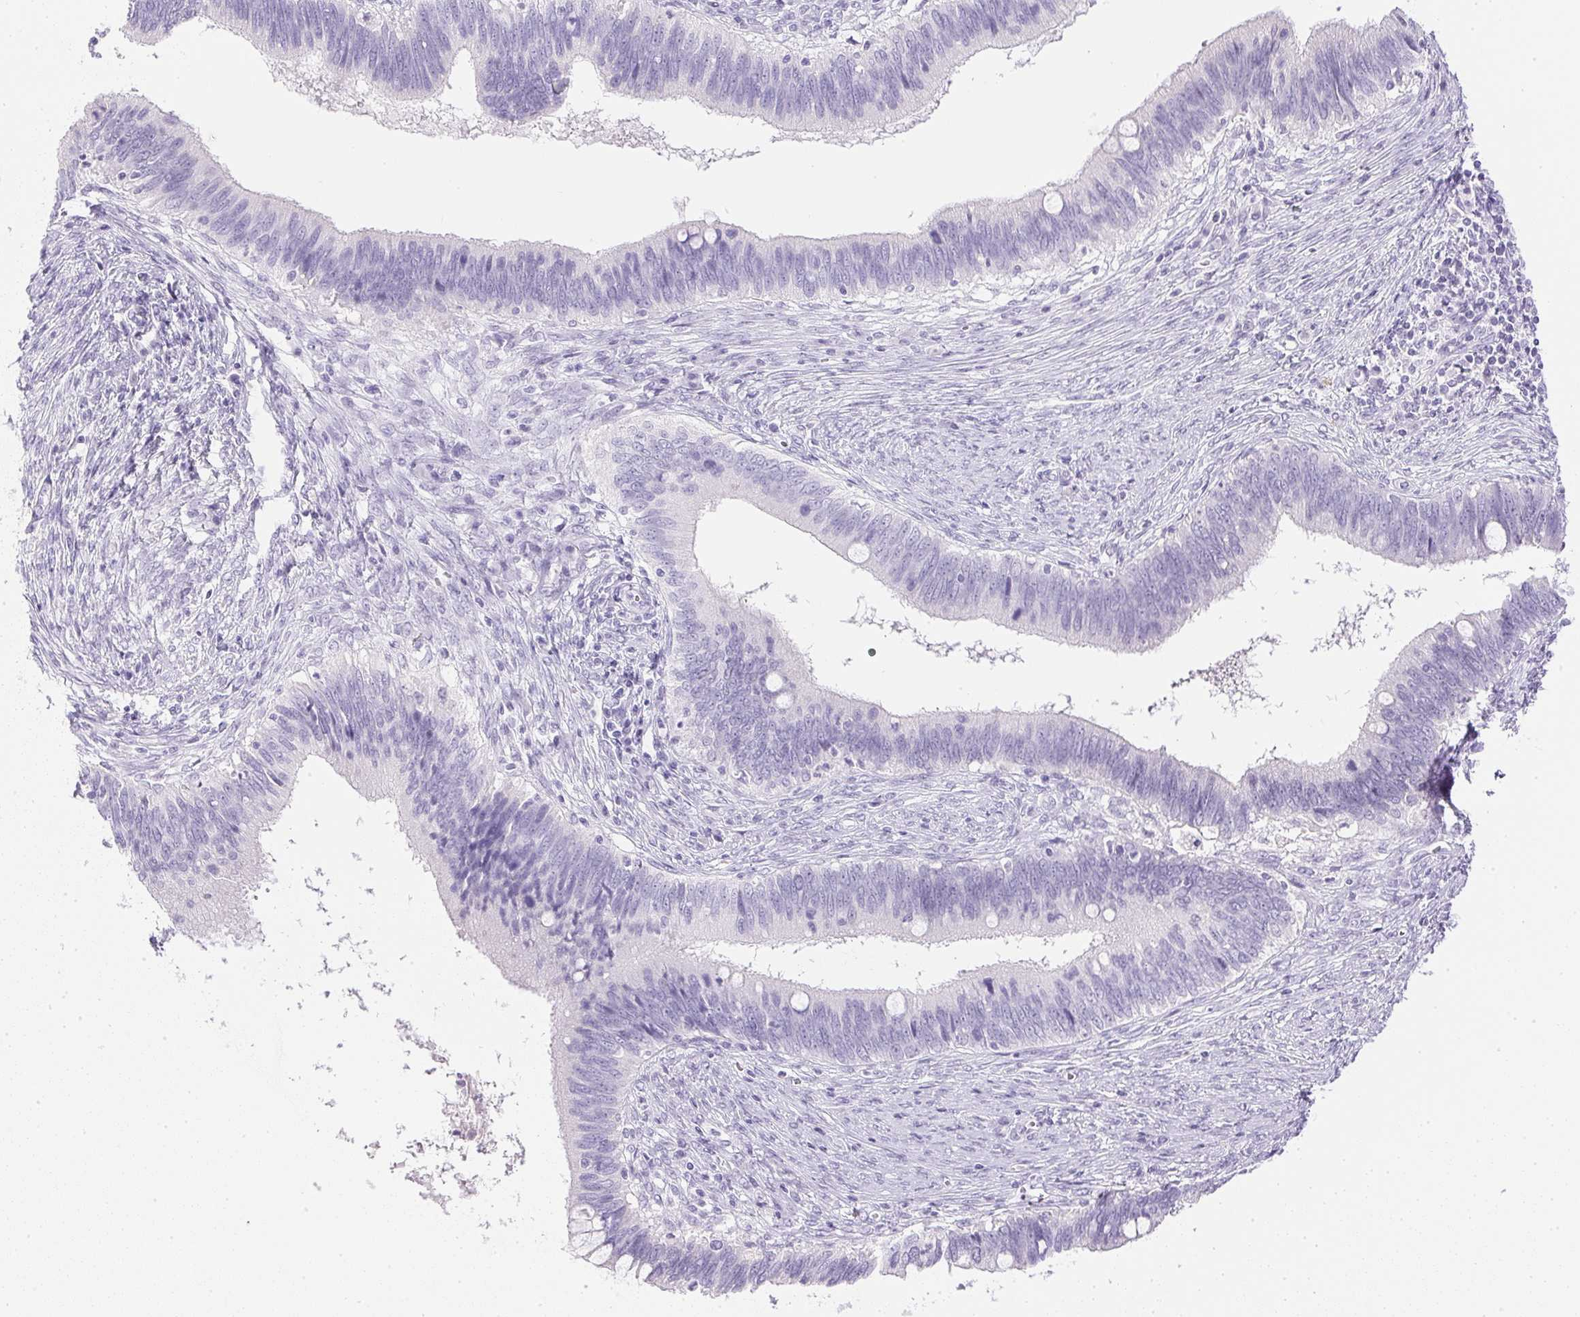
{"staining": {"intensity": "negative", "quantity": "none", "location": "none"}, "tissue": "cervical cancer", "cell_type": "Tumor cells", "image_type": "cancer", "snomed": [{"axis": "morphology", "description": "Adenocarcinoma, NOS"}, {"axis": "topography", "description": "Cervix"}], "caption": "The photomicrograph displays no staining of tumor cells in cervical cancer (adenocarcinoma).", "gene": "CPB1", "patient": {"sex": "female", "age": 42}}